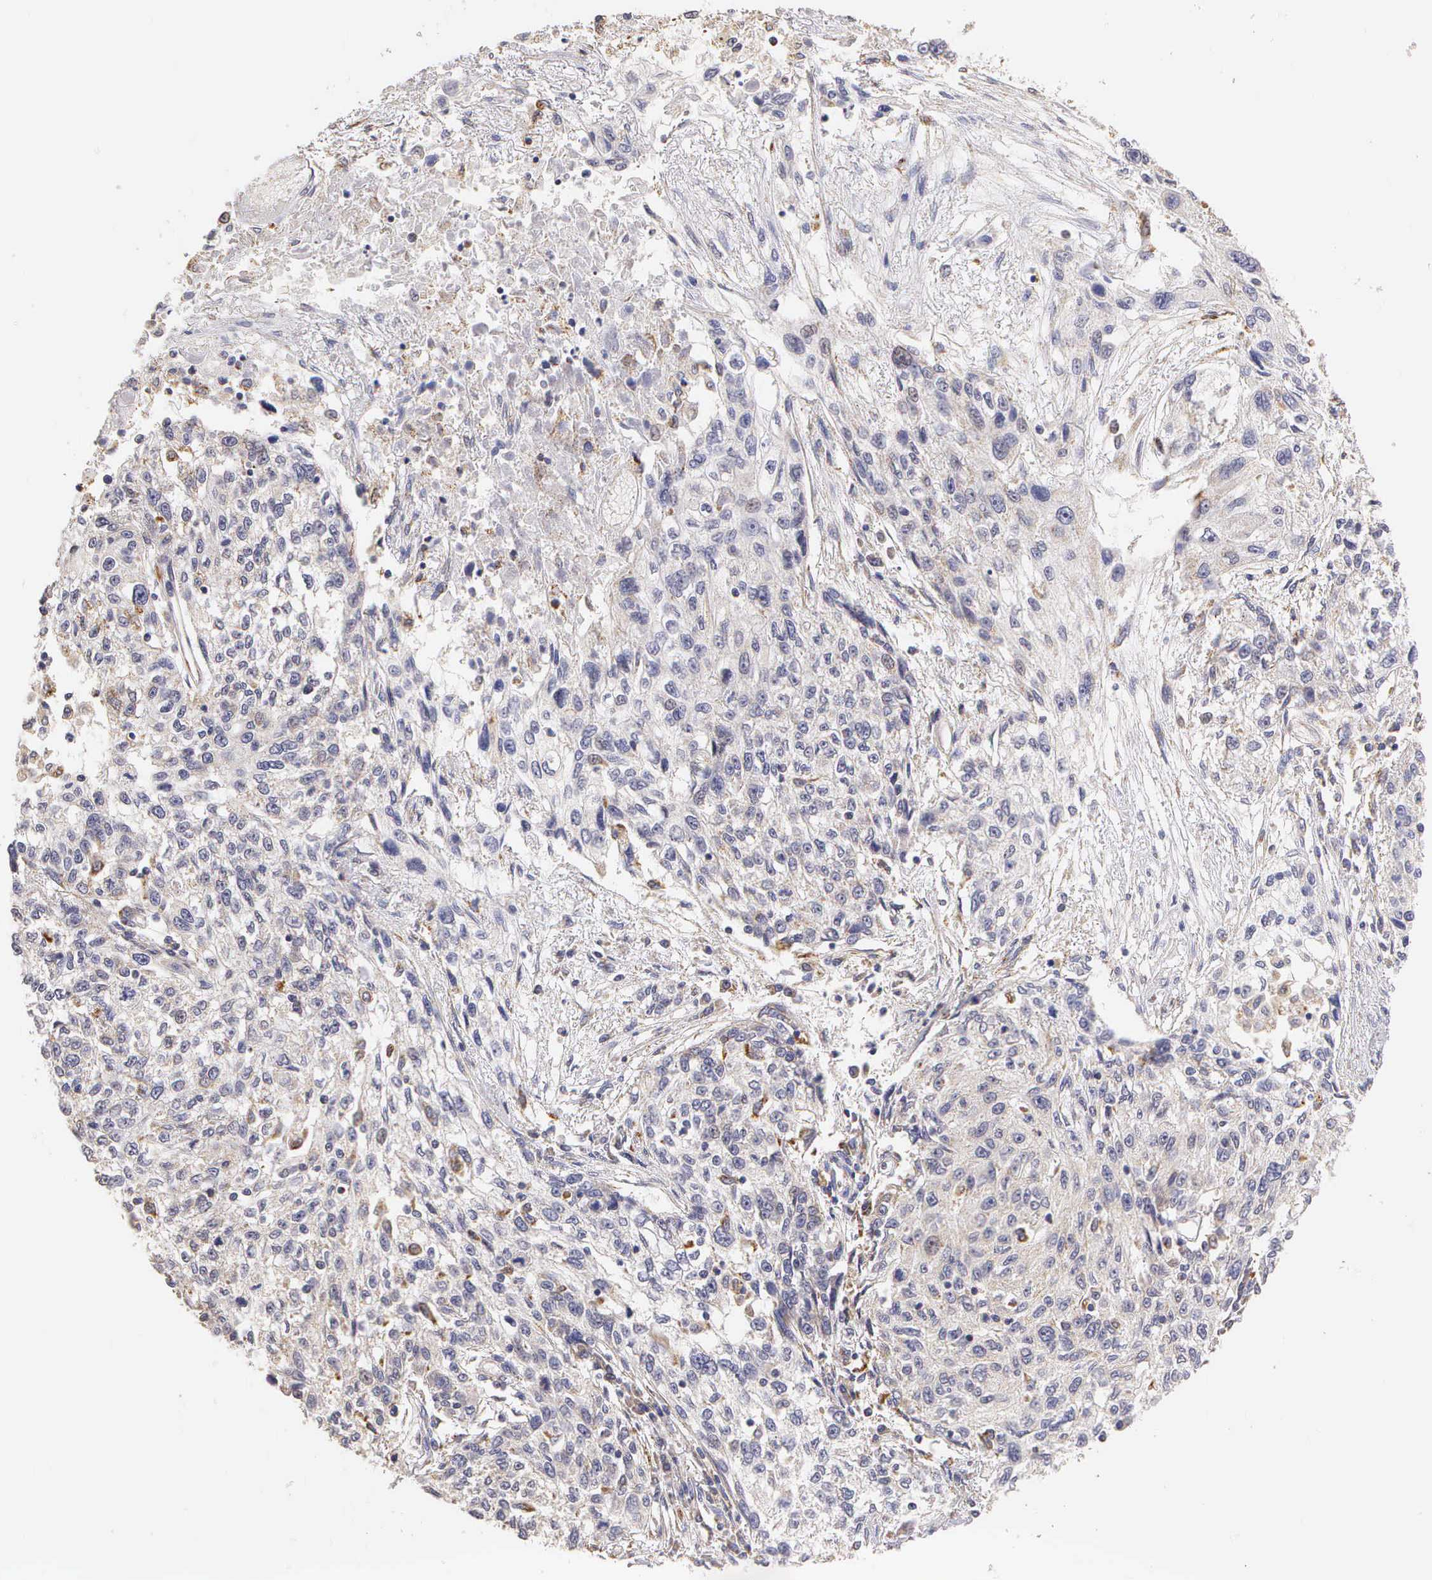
{"staining": {"intensity": "negative", "quantity": "none", "location": "none"}, "tissue": "cervical cancer", "cell_type": "Tumor cells", "image_type": "cancer", "snomed": [{"axis": "morphology", "description": "Squamous cell carcinoma, NOS"}, {"axis": "topography", "description": "Cervix"}], "caption": "This is an immunohistochemistry (IHC) image of cervical cancer. There is no staining in tumor cells.", "gene": "ESR1", "patient": {"sex": "female", "age": 57}}